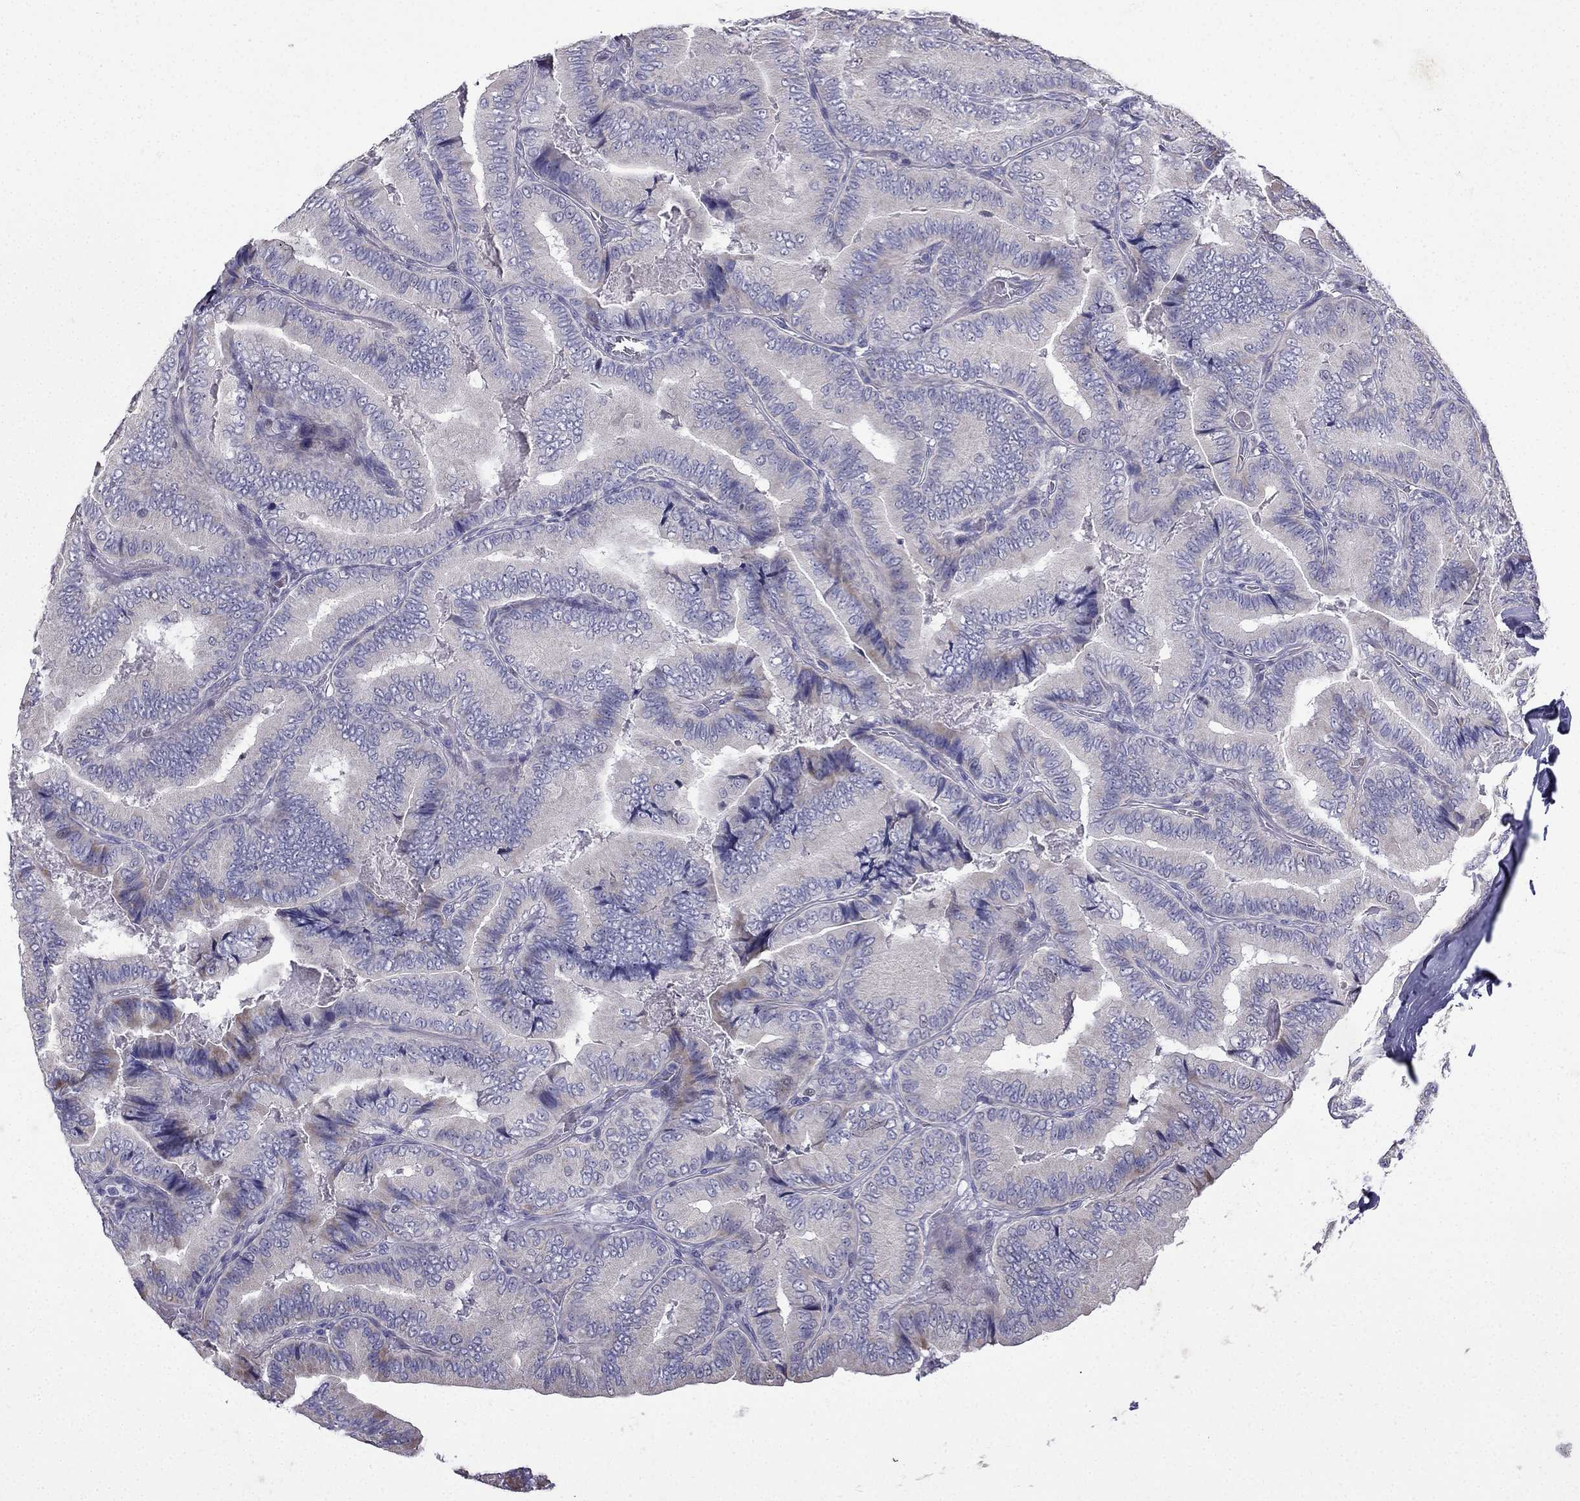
{"staining": {"intensity": "weak", "quantity": "<25%", "location": "cytoplasmic/membranous"}, "tissue": "thyroid cancer", "cell_type": "Tumor cells", "image_type": "cancer", "snomed": [{"axis": "morphology", "description": "Papillary adenocarcinoma, NOS"}, {"axis": "topography", "description": "Thyroid gland"}], "caption": "This is a photomicrograph of IHC staining of thyroid papillary adenocarcinoma, which shows no expression in tumor cells.", "gene": "UHRF1", "patient": {"sex": "male", "age": 61}}